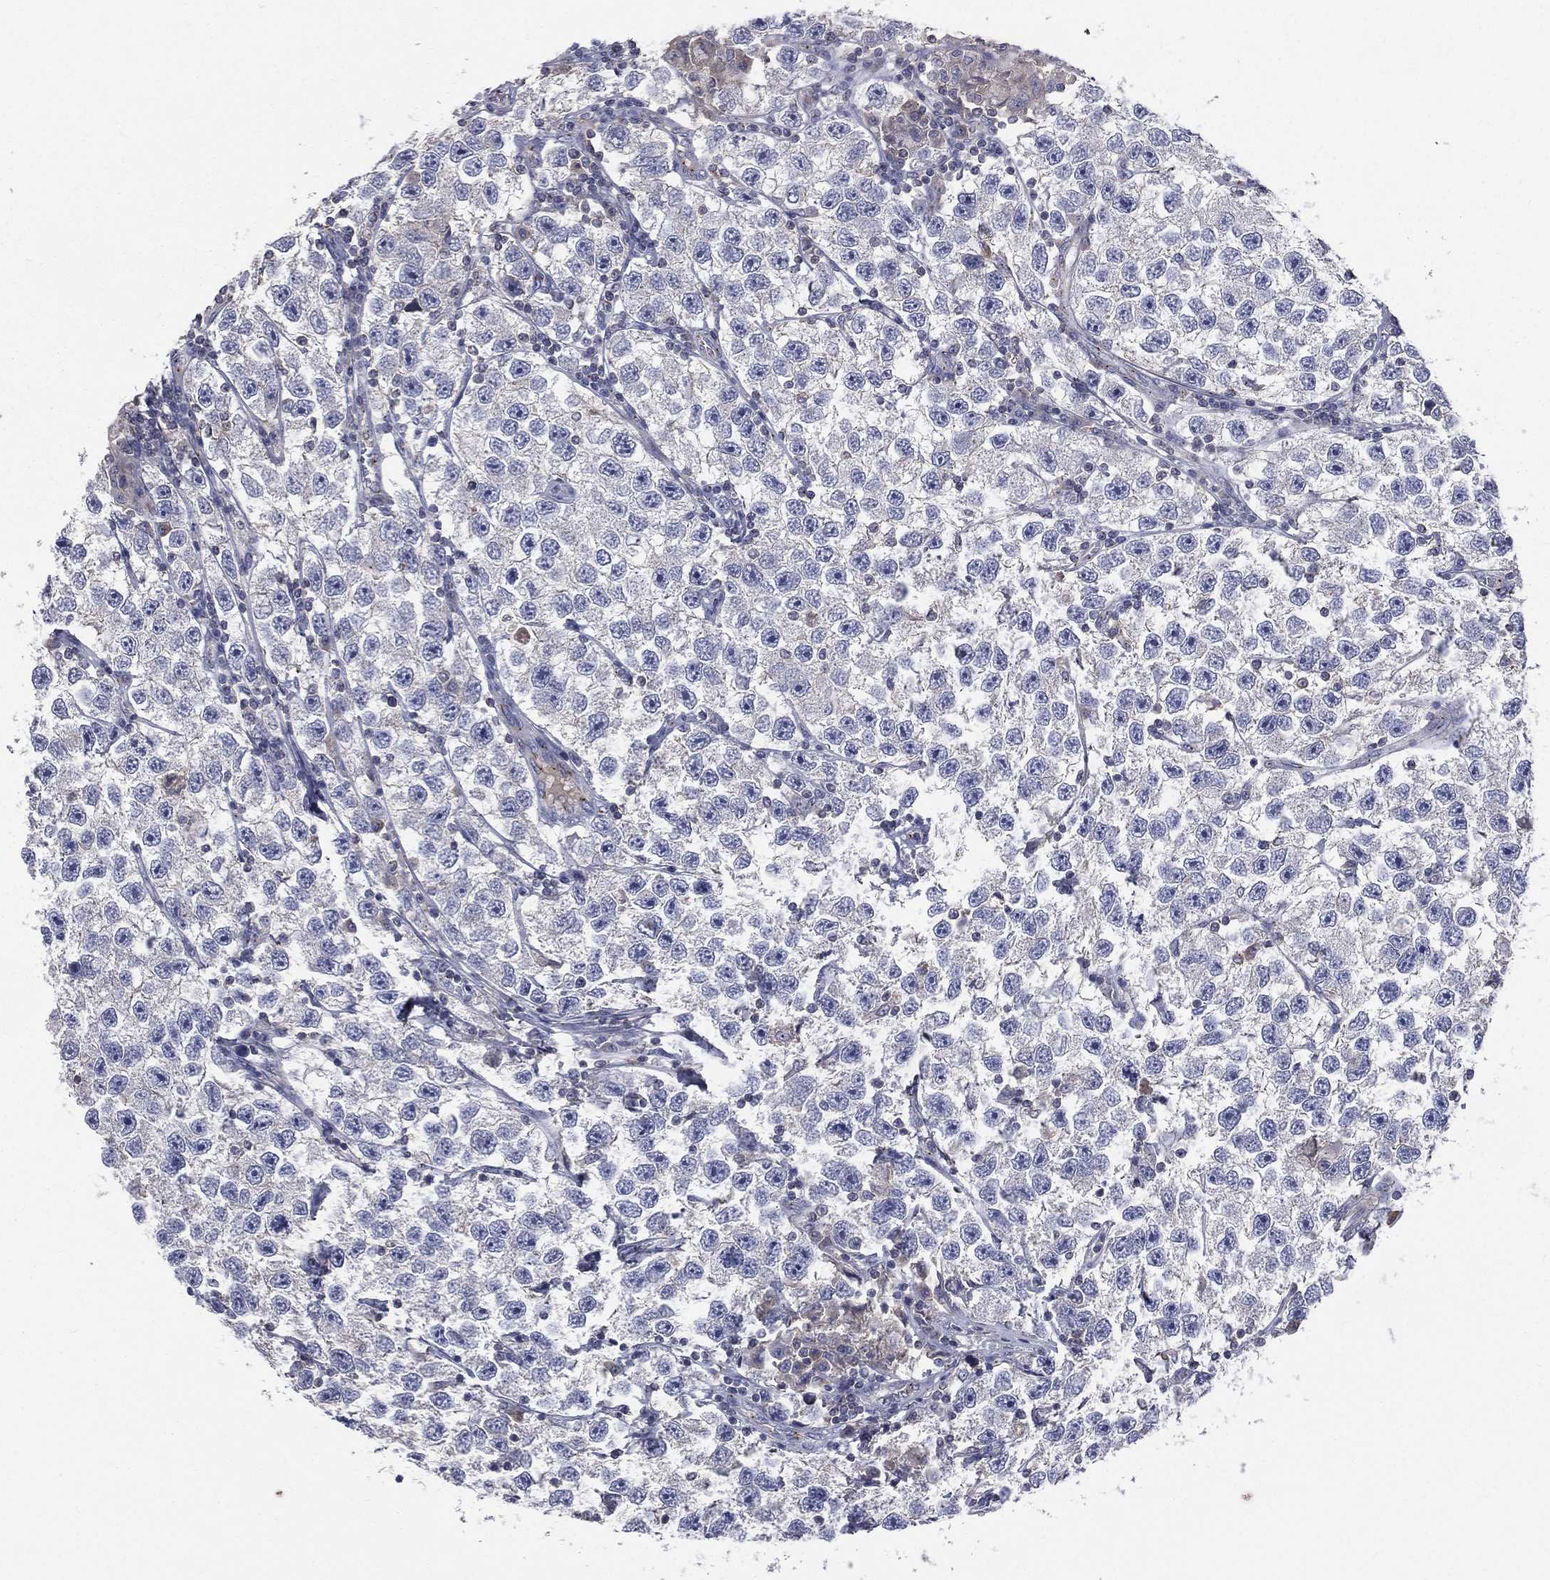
{"staining": {"intensity": "negative", "quantity": "none", "location": "none"}, "tissue": "testis cancer", "cell_type": "Tumor cells", "image_type": "cancer", "snomed": [{"axis": "morphology", "description": "Seminoma, NOS"}, {"axis": "topography", "description": "Testis"}], "caption": "Immunohistochemical staining of human seminoma (testis) exhibits no significant staining in tumor cells. (DAB (3,3'-diaminobenzidine) IHC, high magnification).", "gene": "CROCC", "patient": {"sex": "male", "age": 26}}